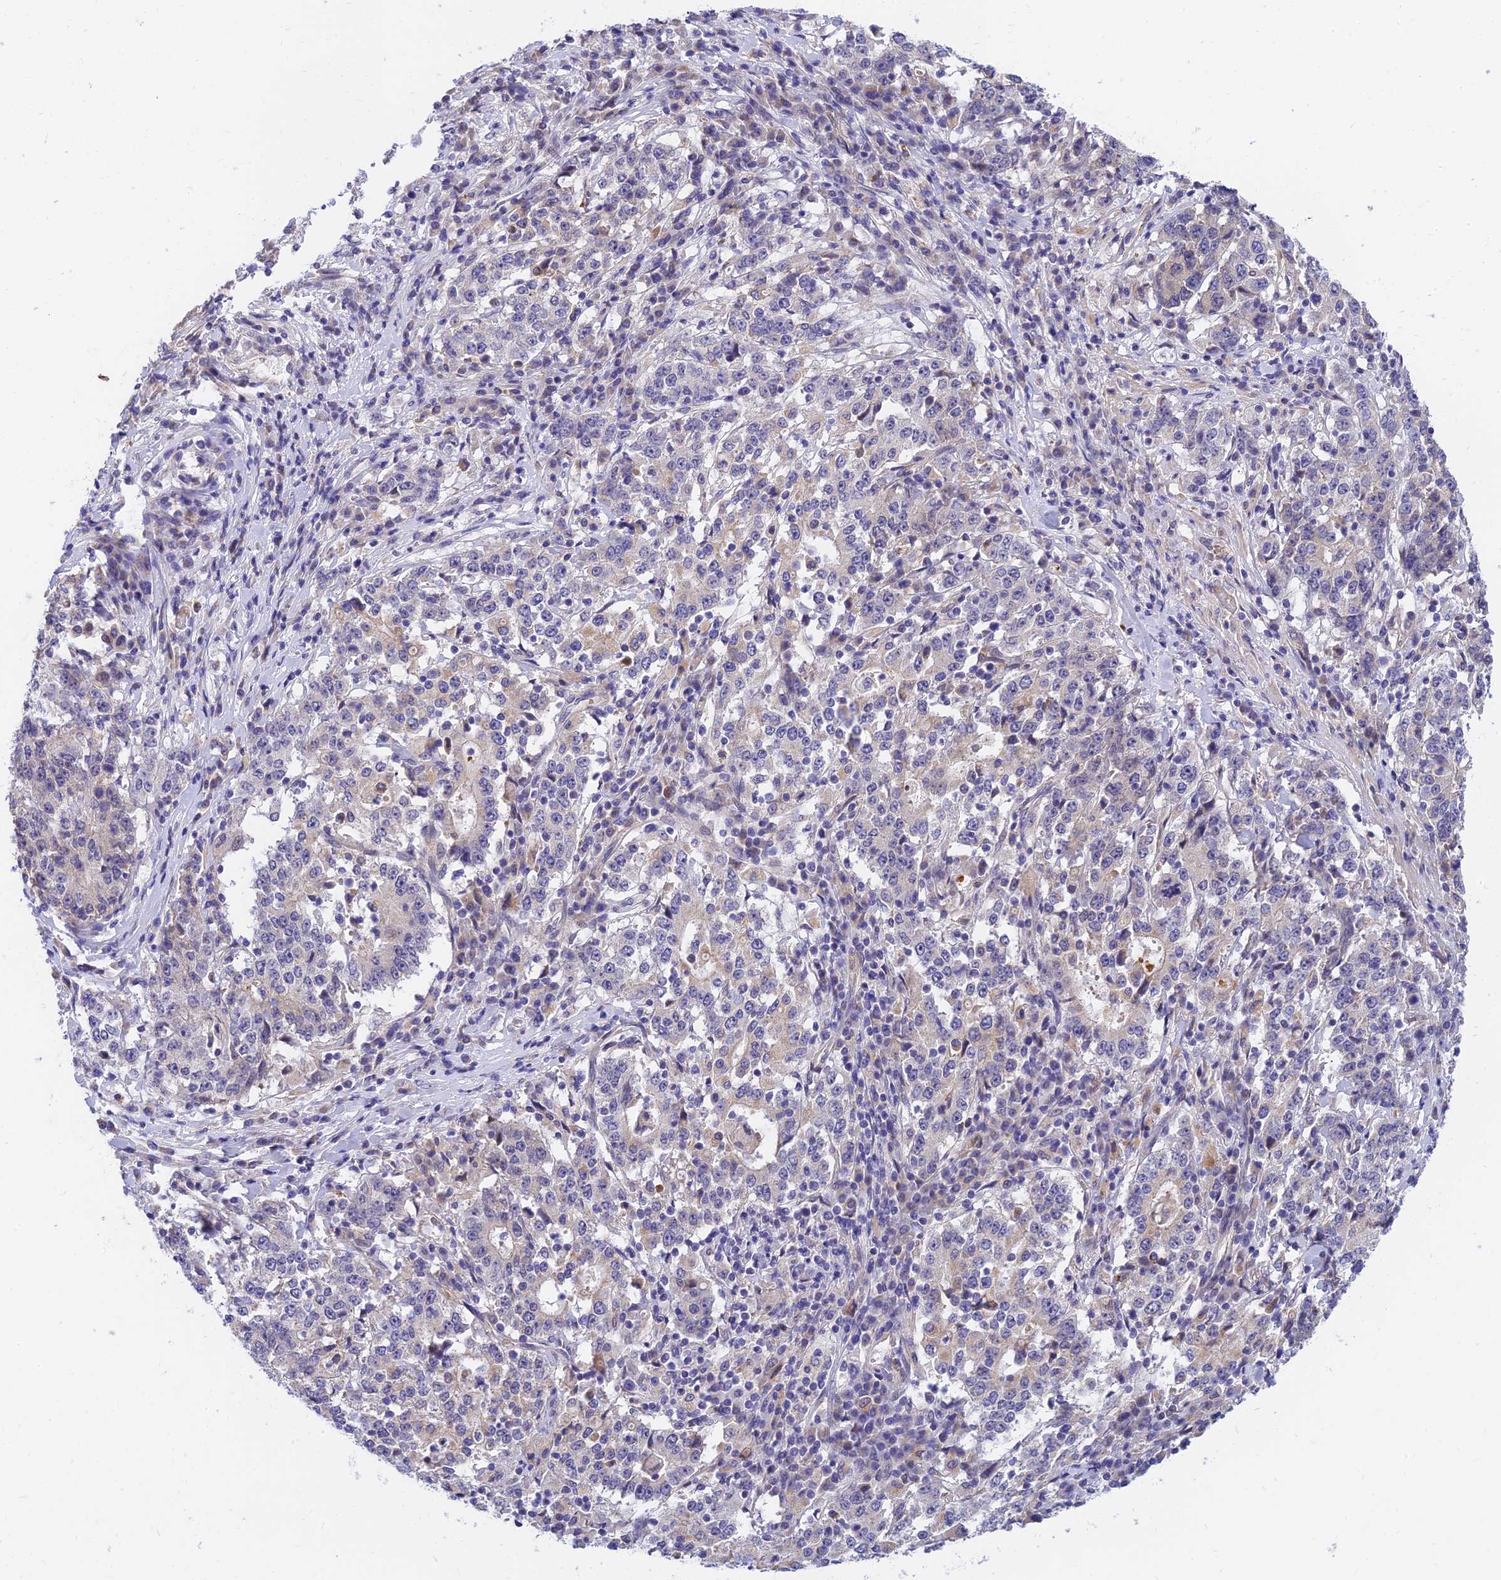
{"staining": {"intensity": "negative", "quantity": "none", "location": "none"}, "tissue": "stomach cancer", "cell_type": "Tumor cells", "image_type": "cancer", "snomed": [{"axis": "morphology", "description": "Adenocarcinoma, NOS"}, {"axis": "topography", "description": "Stomach"}], "caption": "Adenocarcinoma (stomach) was stained to show a protein in brown. There is no significant expression in tumor cells. Nuclei are stained in blue.", "gene": "ANKS4B", "patient": {"sex": "male", "age": 59}}